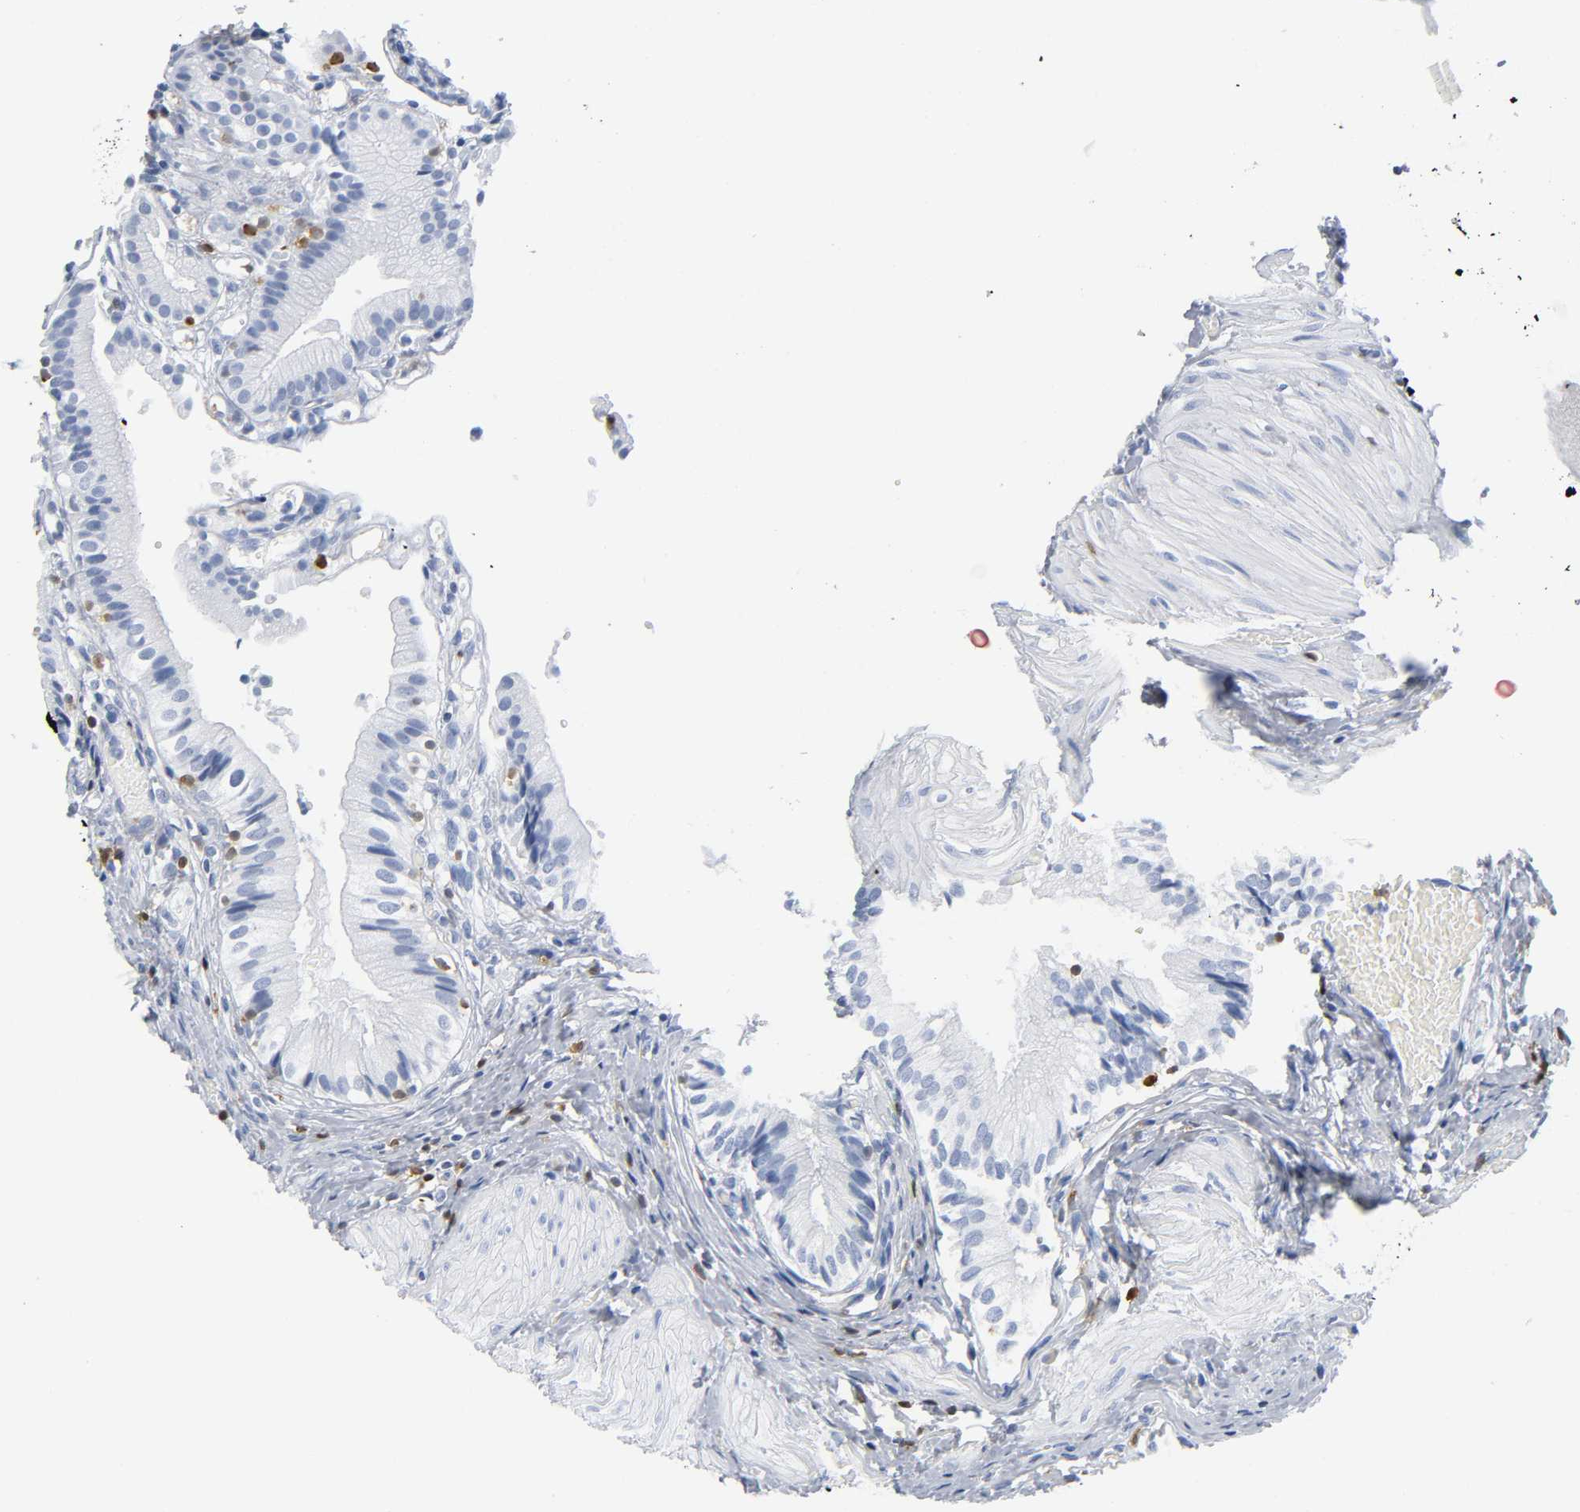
{"staining": {"intensity": "negative", "quantity": "none", "location": "none"}, "tissue": "gallbladder", "cell_type": "Glandular cells", "image_type": "normal", "snomed": [{"axis": "morphology", "description": "Normal tissue, NOS"}, {"axis": "topography", "description": "Gallbladder"}], "caption": "DAB (3,3'-diaminobenzidine) immunohistochemical staining of normal human gallbladder demonstrates no significant staining in glandular cells.", "gene": "DOK2", "patient": {"sex": "male", "age": 65}}